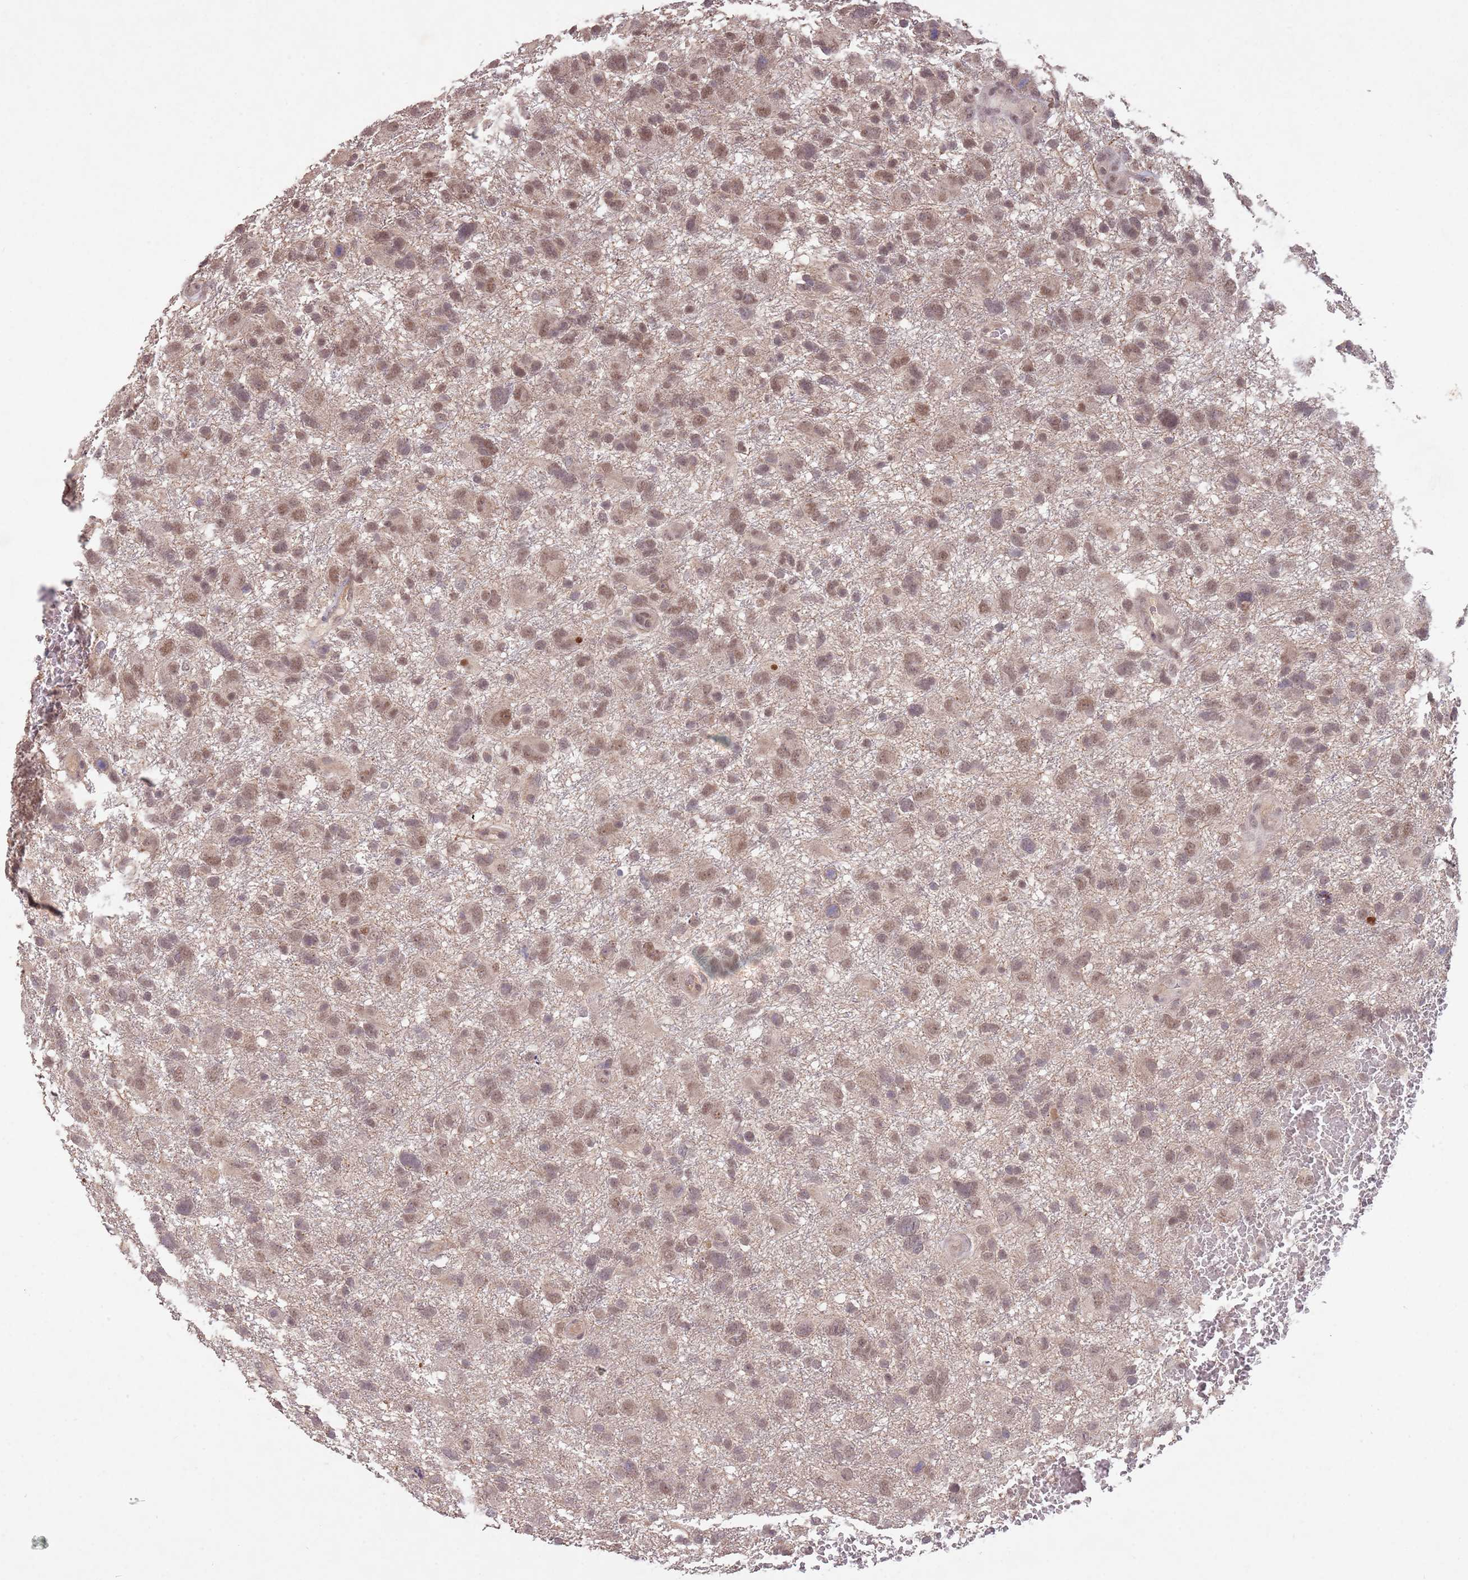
{"staining": {"intensity": "moderate", "quantity": ">75%", "location": "nuclear"}, "tissue": "glioma", "cell_type": "Tumor cells", "image_type": "cancer", "snomed": [{"axis": "morphology", "description": "Glioma, malignant, High grade"}, {"axis": "topography", "description": "Brain"}], "caption": "Malignant glioma (high-grade) was stained to show a protein in brown. There is medium levels of moderate nuclear positivity in about >75% of tumor cells.", "gene": "MEI1", "patient": {"sex": "male", "age": 61}}